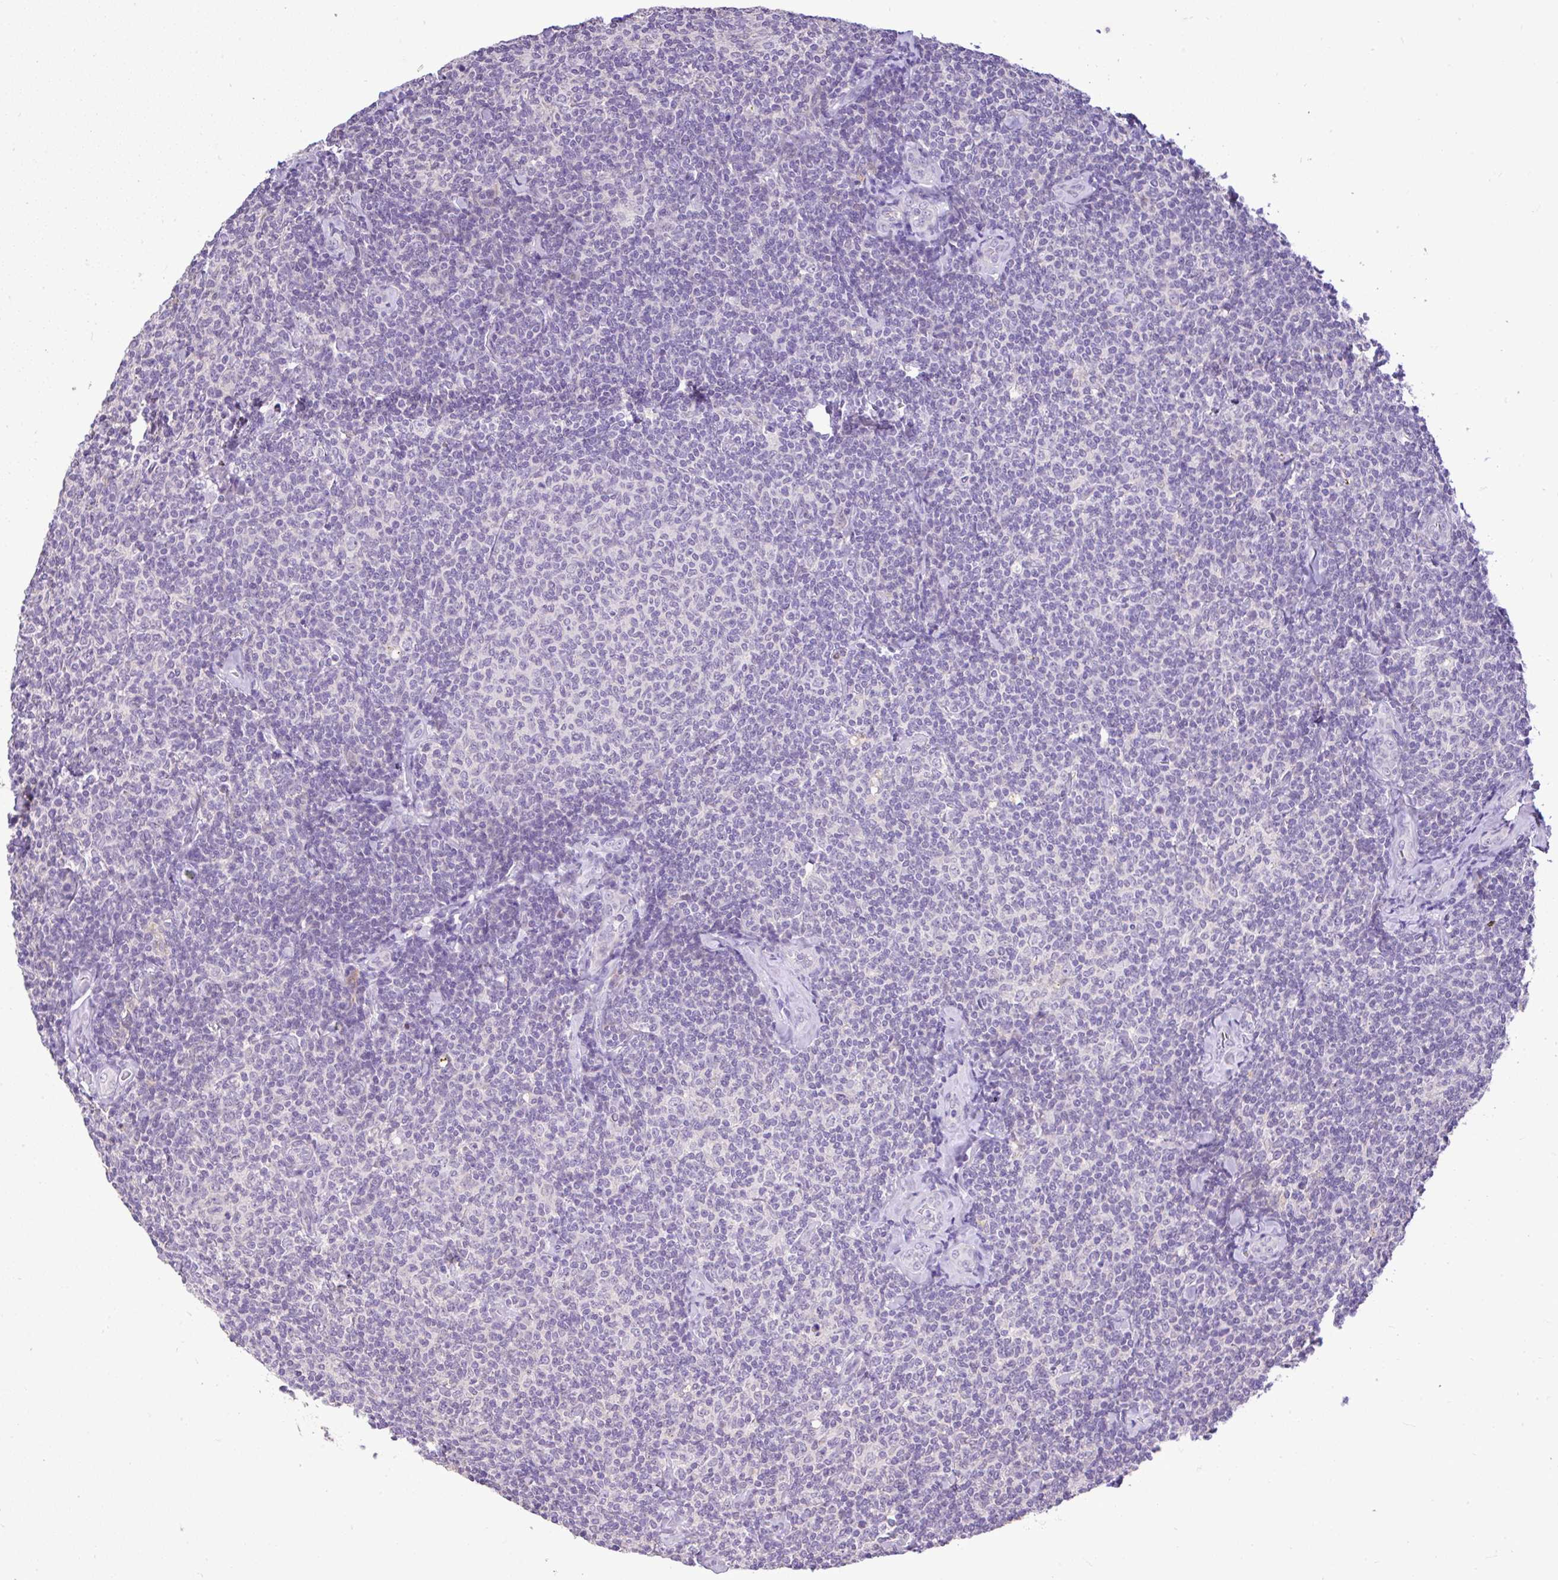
{"staining": {"intensity": "negative", "quantity": "none", "location": "none"}, "tissue": "lymphoma", "cell_type": "Tumor cells", "image_type": "cancer", "snomed": [{"axis": "morphology", "description": "Malignant lymphoma, non-Hodgkin's type, Low grade"}, {"axis": "topography", "description": "Lymph node"}], "caption": "An immunohistochemistry photomicrograph of low-grade malignant lymphoma, non-Hodgkin's type is shown. There is no staining in tumor cells of low-grade malignant lymphoma, non-Hodgkin's type. Nuclei are stained in blue.", "gene": "CTU1", "patient": {"sex": "female", "age": 56}}